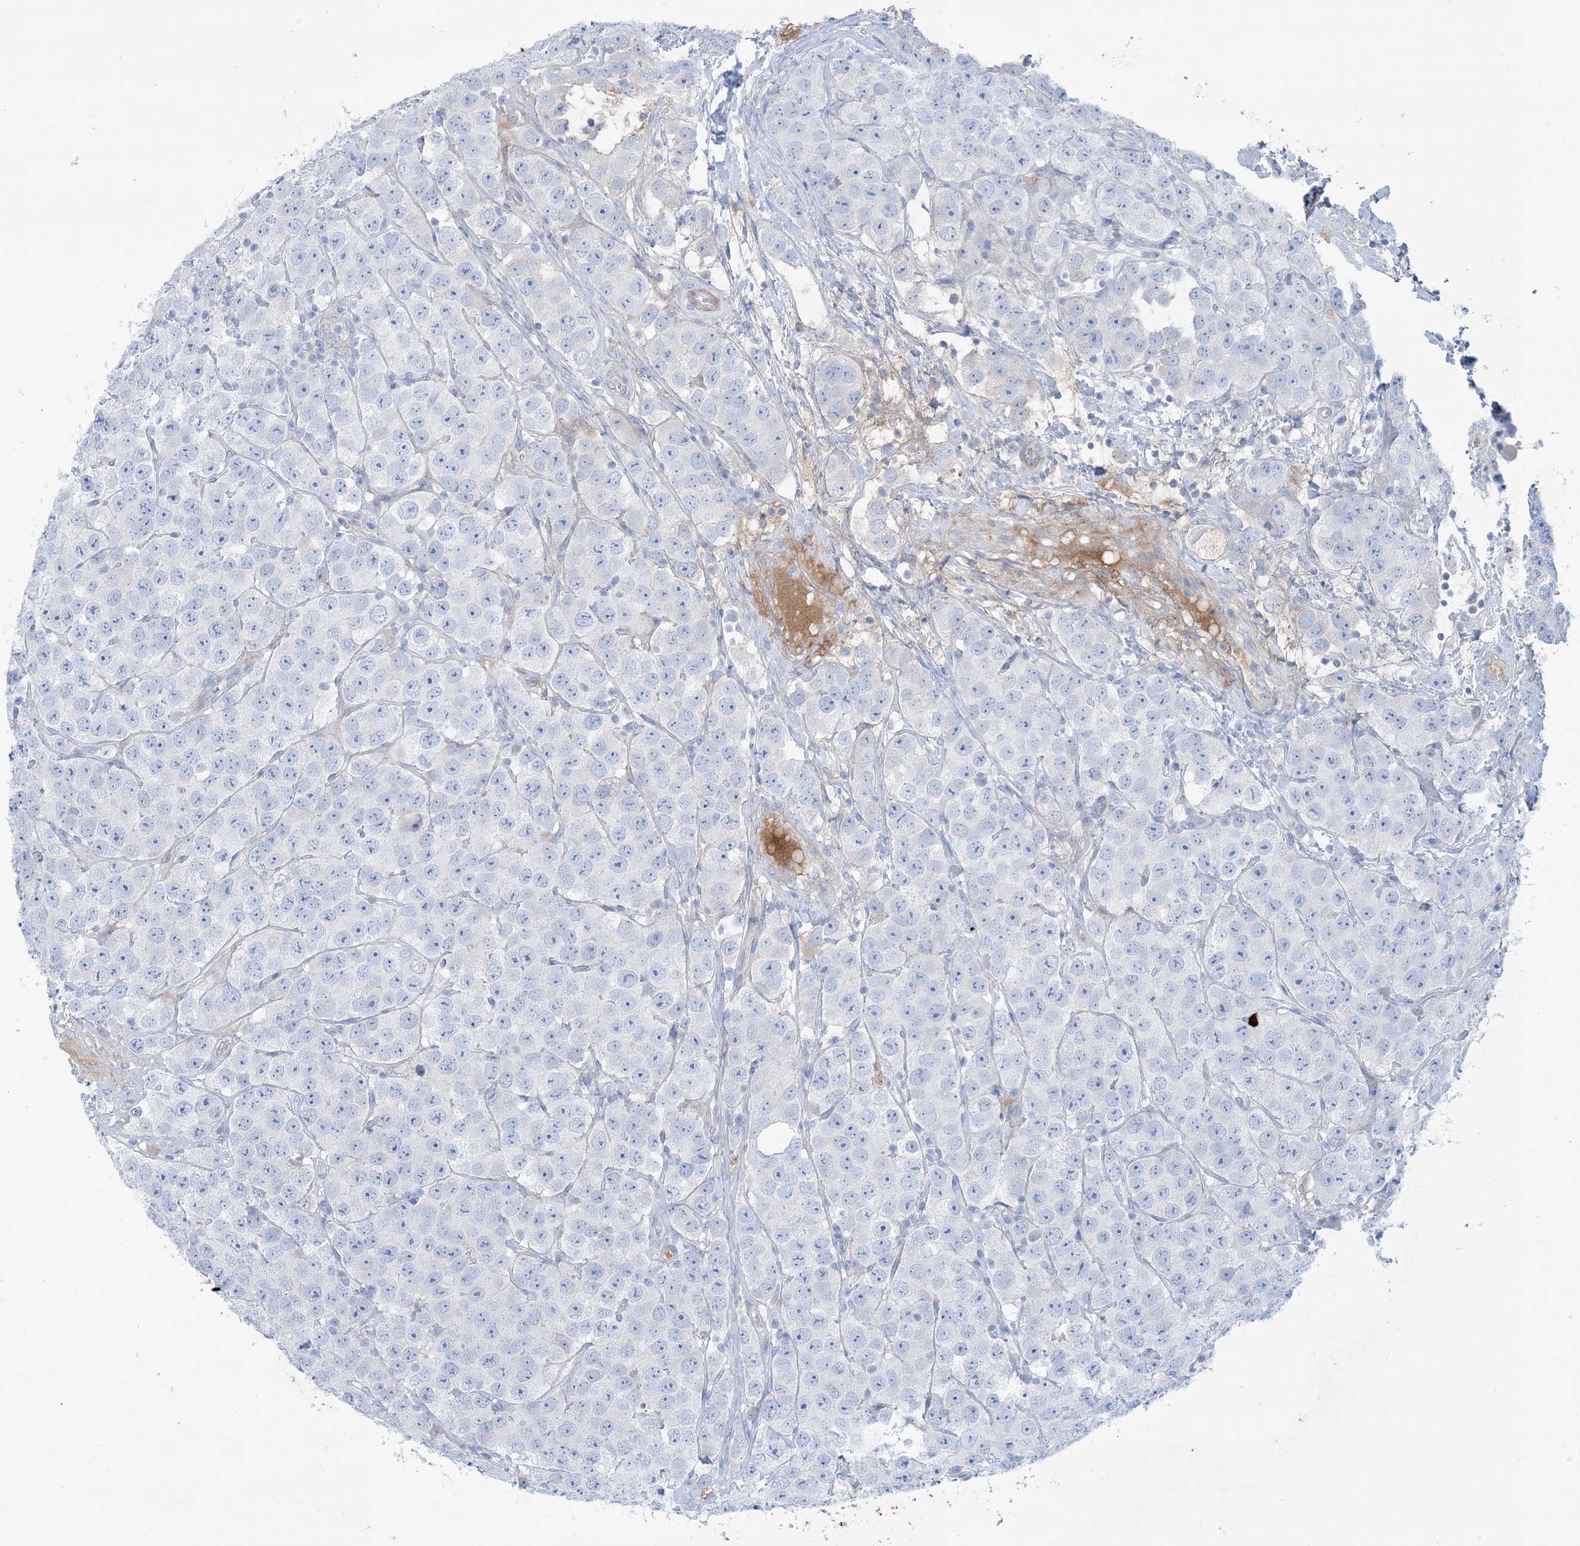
{"staining": {"intensity": "negative", "quantity": "none", "location": "none"}, "tissue": "testis cancer", "cell_type": "Tumor cells", "image_type": "cancer", "snomed": [{"axis": "morphology", "description": "Seminoma, NOS"}, {"axis": "topography", "description": "Testis"}], "caption": "The IHC photomicrograph has no significant expression in tumor cells of testis cancer tissue.", "gene": "ATP11C", "patient": {"sex": "male", "age": 28}}